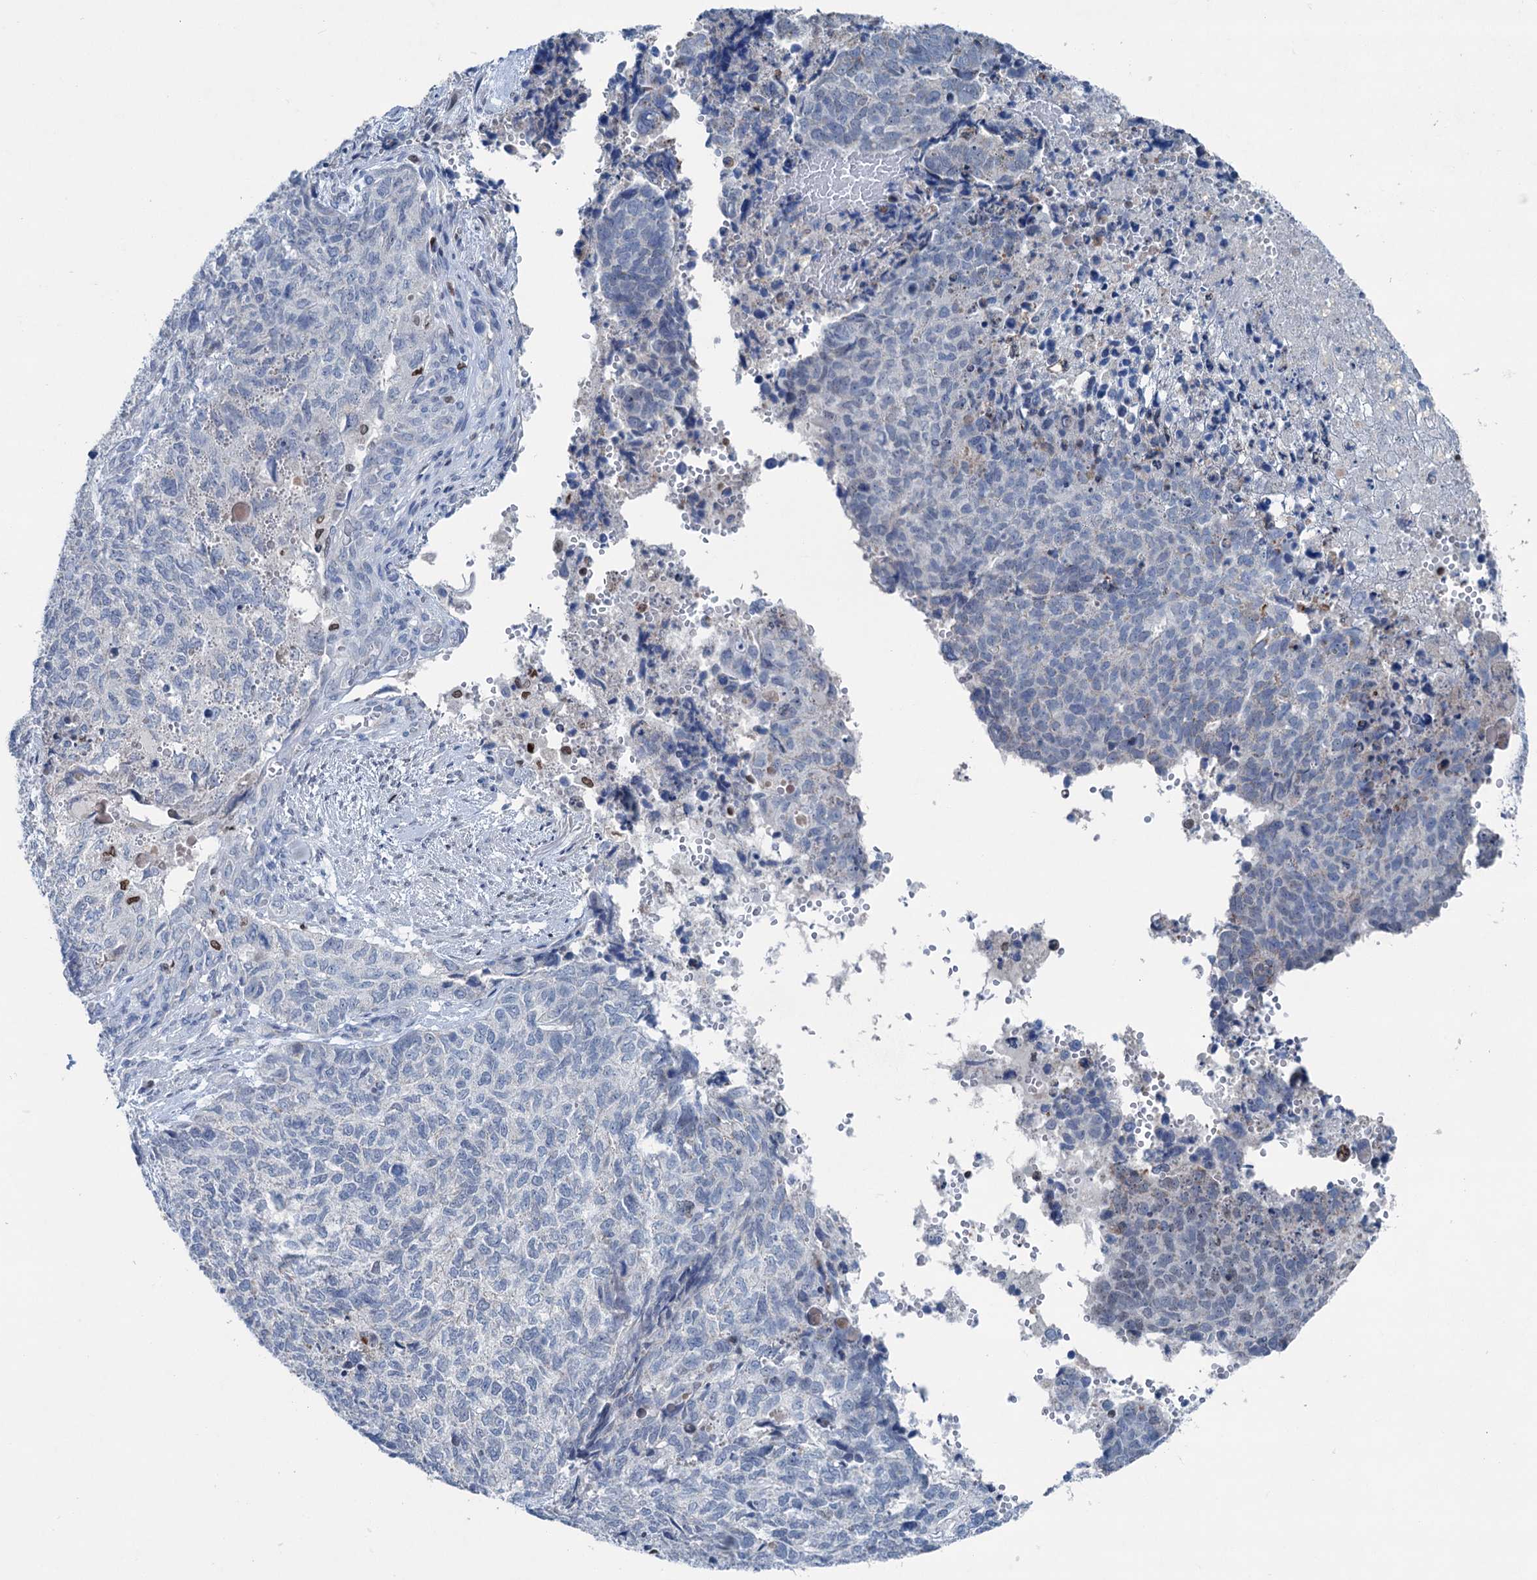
{"staining": {"intensity": "negative", "quantity": "none", "location": "none"}, "tissue": "cervical cancer", "cell_type": "Tumor cells", "image_type": "cancer", "snomed": [{"axis": "morphology", "description": "Squamous cell carcinoma, NOS"}, {"axis": "topography", "description": "Cervix"}], "caption": "DAB (3,3'-diaminobenzidine) immunohistochemical staining of human squamous cell carcinoma (cervical) displays no significant expression in tumor cells.", "gene": "ELP4", "patient": {"sex": "female", "age": 63}}